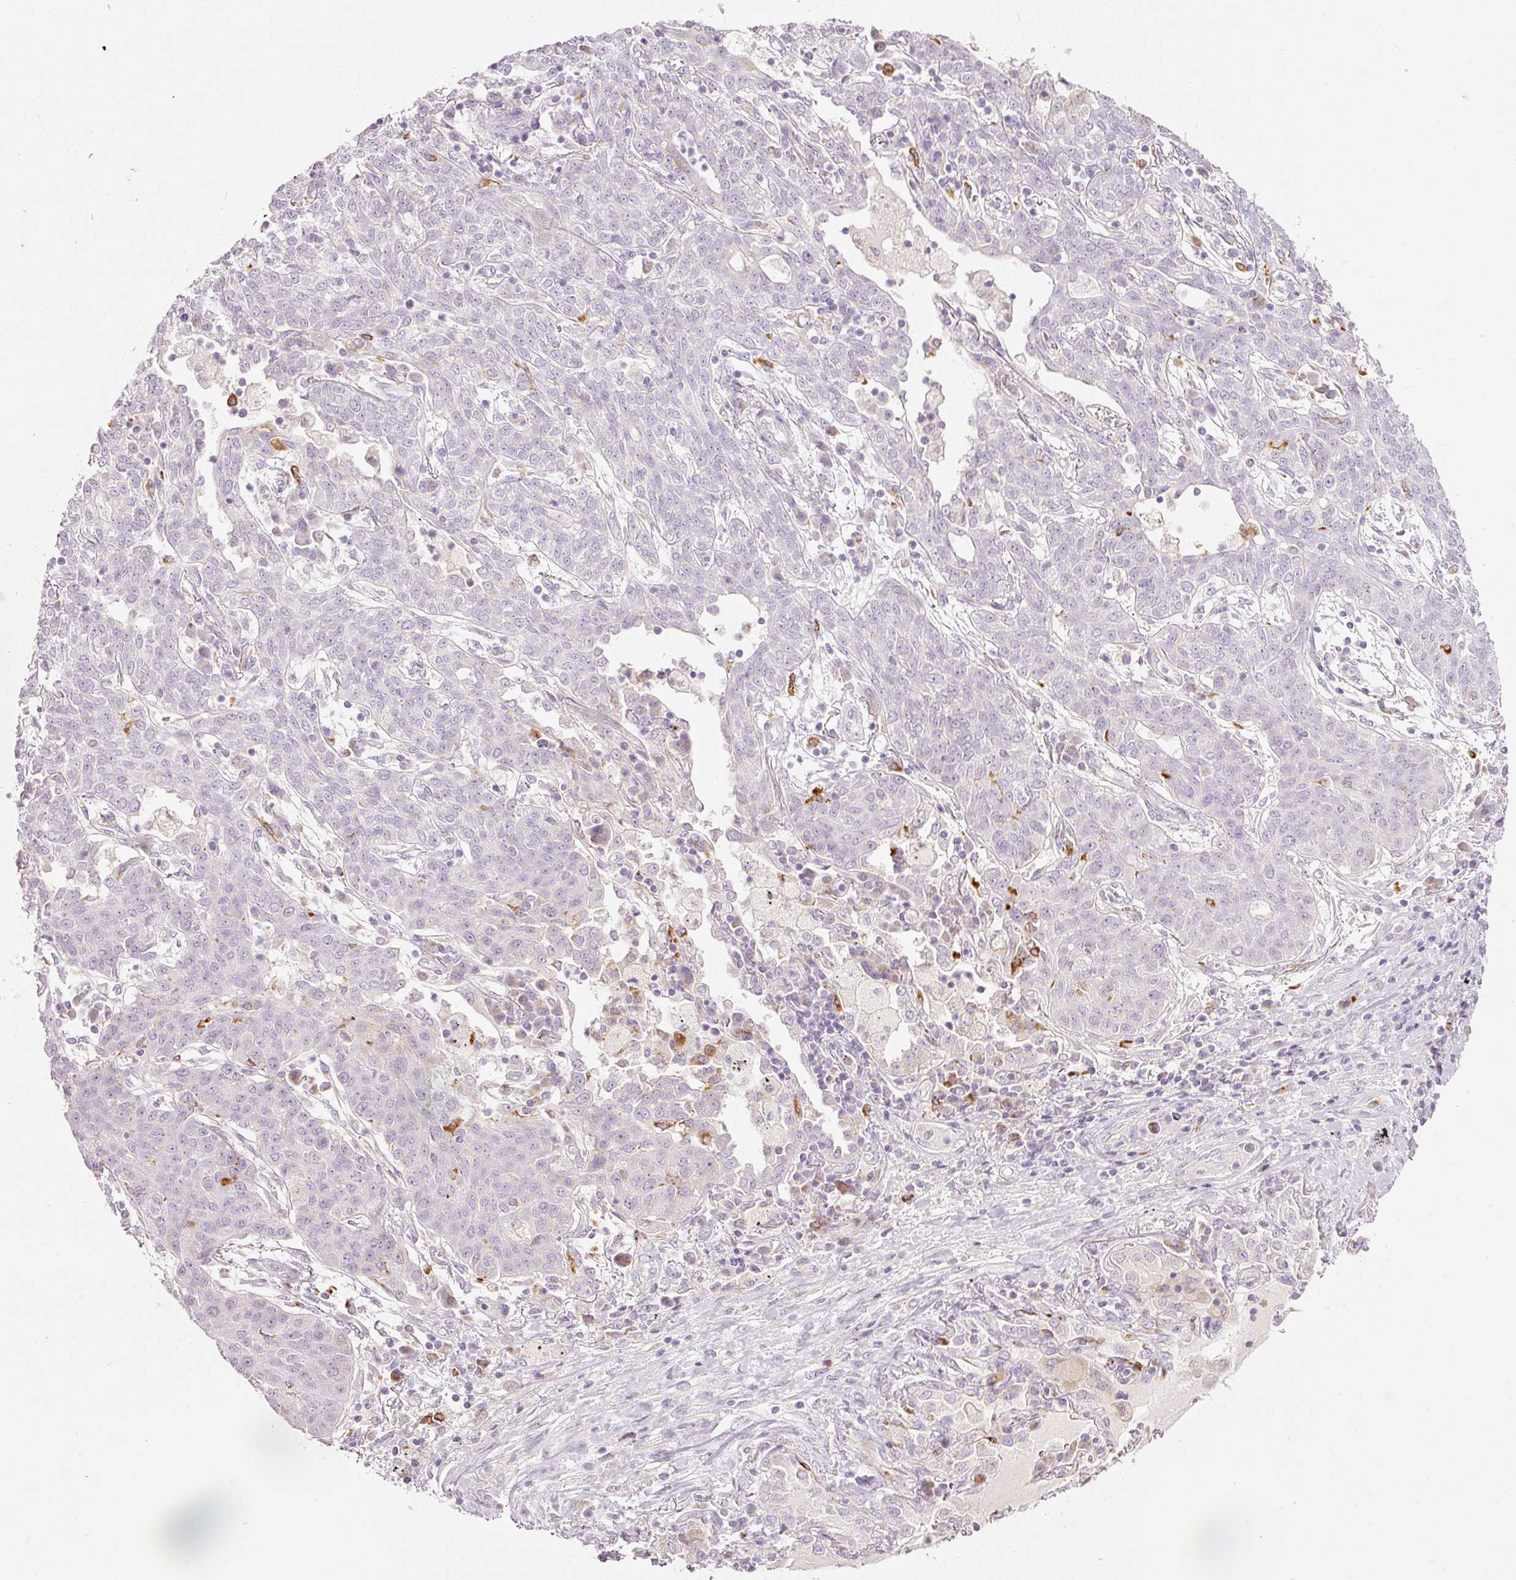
{"staining": {"intensity": "negative", "quantity": "none", "location": "none"}, "tissue": "lung cancer", "cell_type": "Tumor cells", "image_type": "cancer", "snomed": [{"axis": "morphology", "description": "Squamous cell carcinoma, NOS"}, {"axis": "topography", "description": "Lung"}], "caption": "Immunohistochemical staining of lung cancer (squamous cell carcinoma) exhibits no significant expression in tumor cells.", "gene": "MTHFD2", "patient": {"sex": "female", "age": 70}}